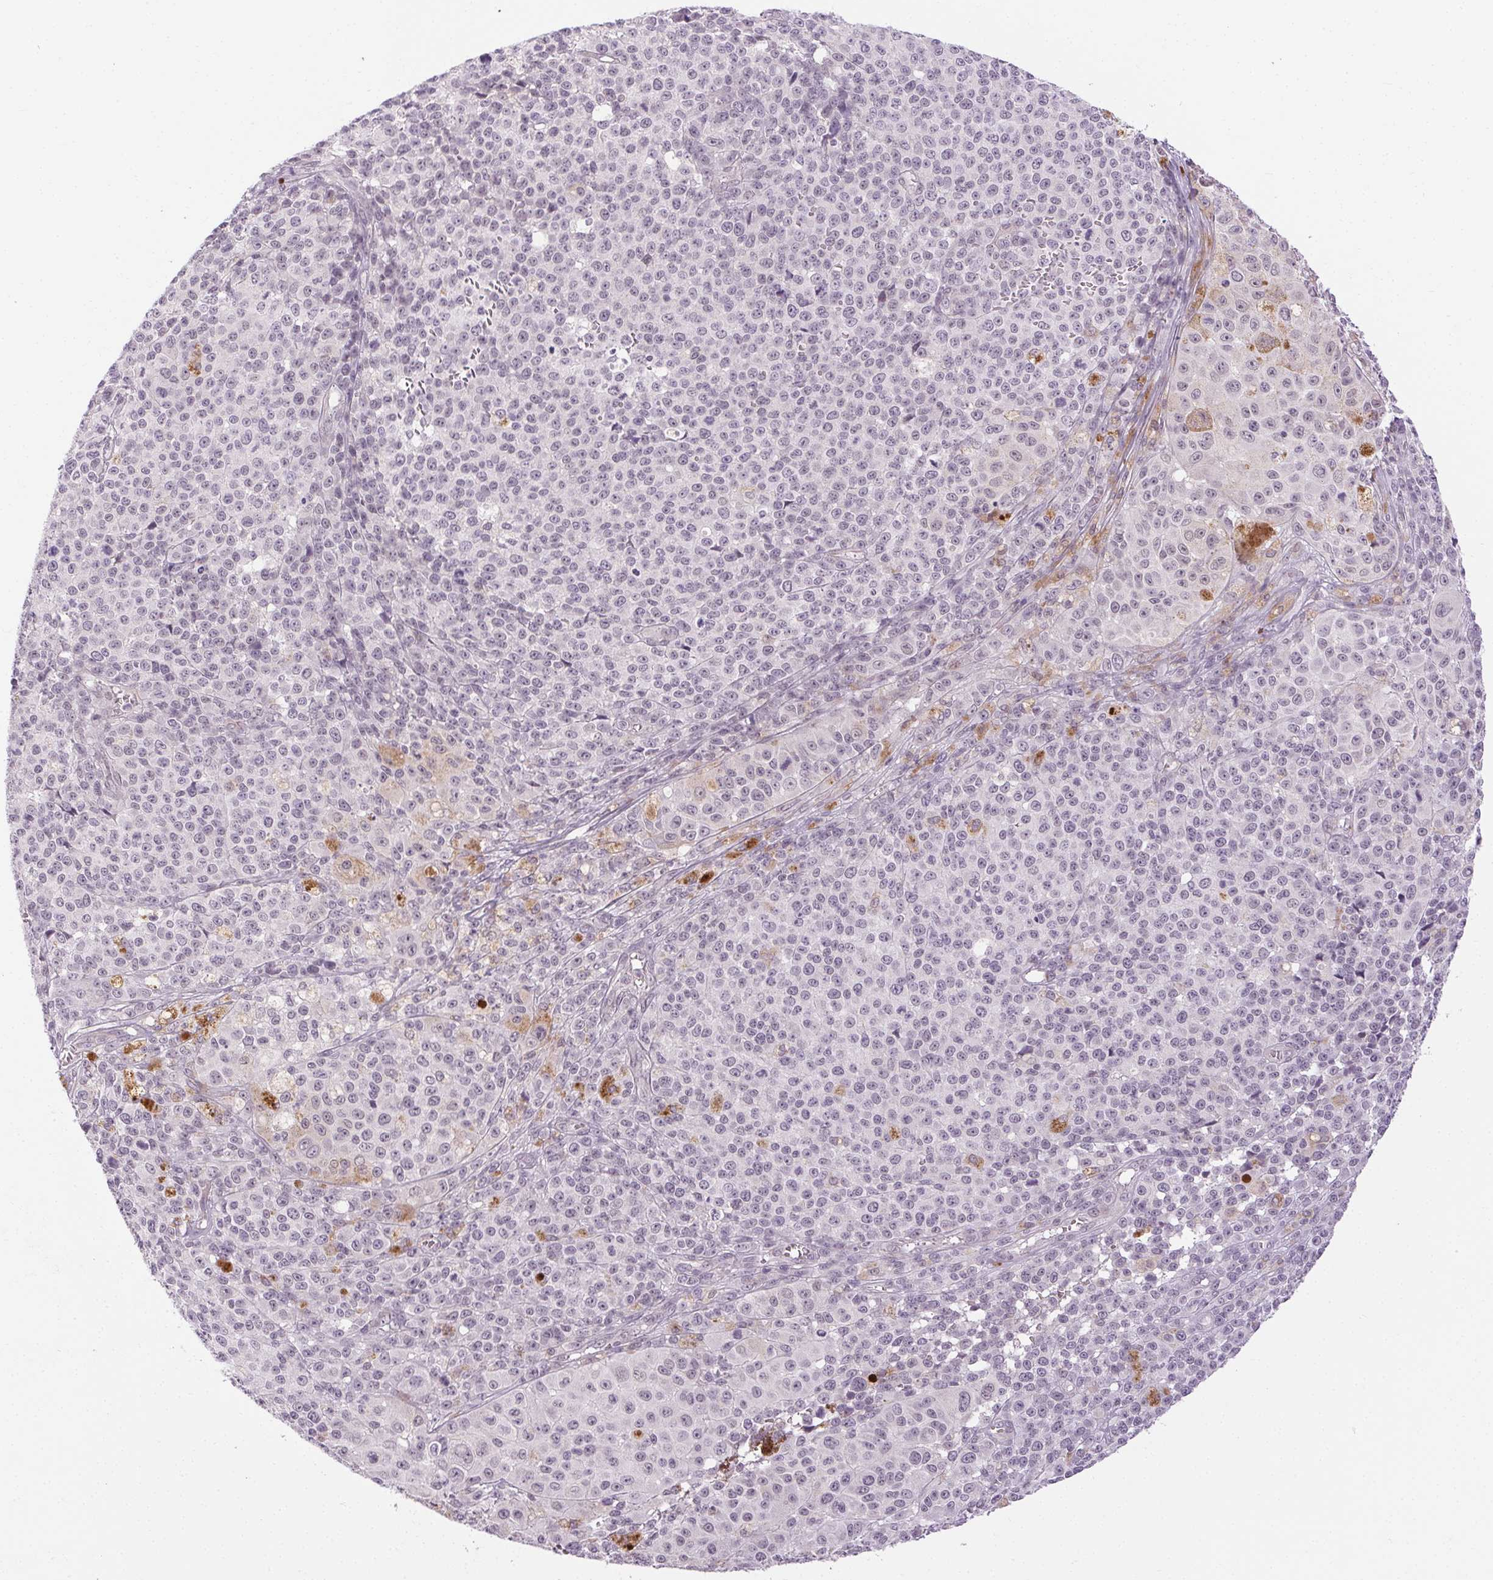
{"staining": {"intensity": "negative", "quantity": "none", "location": "none"}, "tissue": "melanoma", "cell_type": "Tumor cells", "image_type": "cancer", "snomed": [{"axis": "morphology", "description": "Malignant melanoma, NOS"}, {"axis": "topography", "description": "Skin"}], "caption": "A histopathology image of melanoma stained for a protein exhibits no brown staining in tumor cells.", "gene": "FAM168A", "patient": {"sex": "female", "age": 58}}